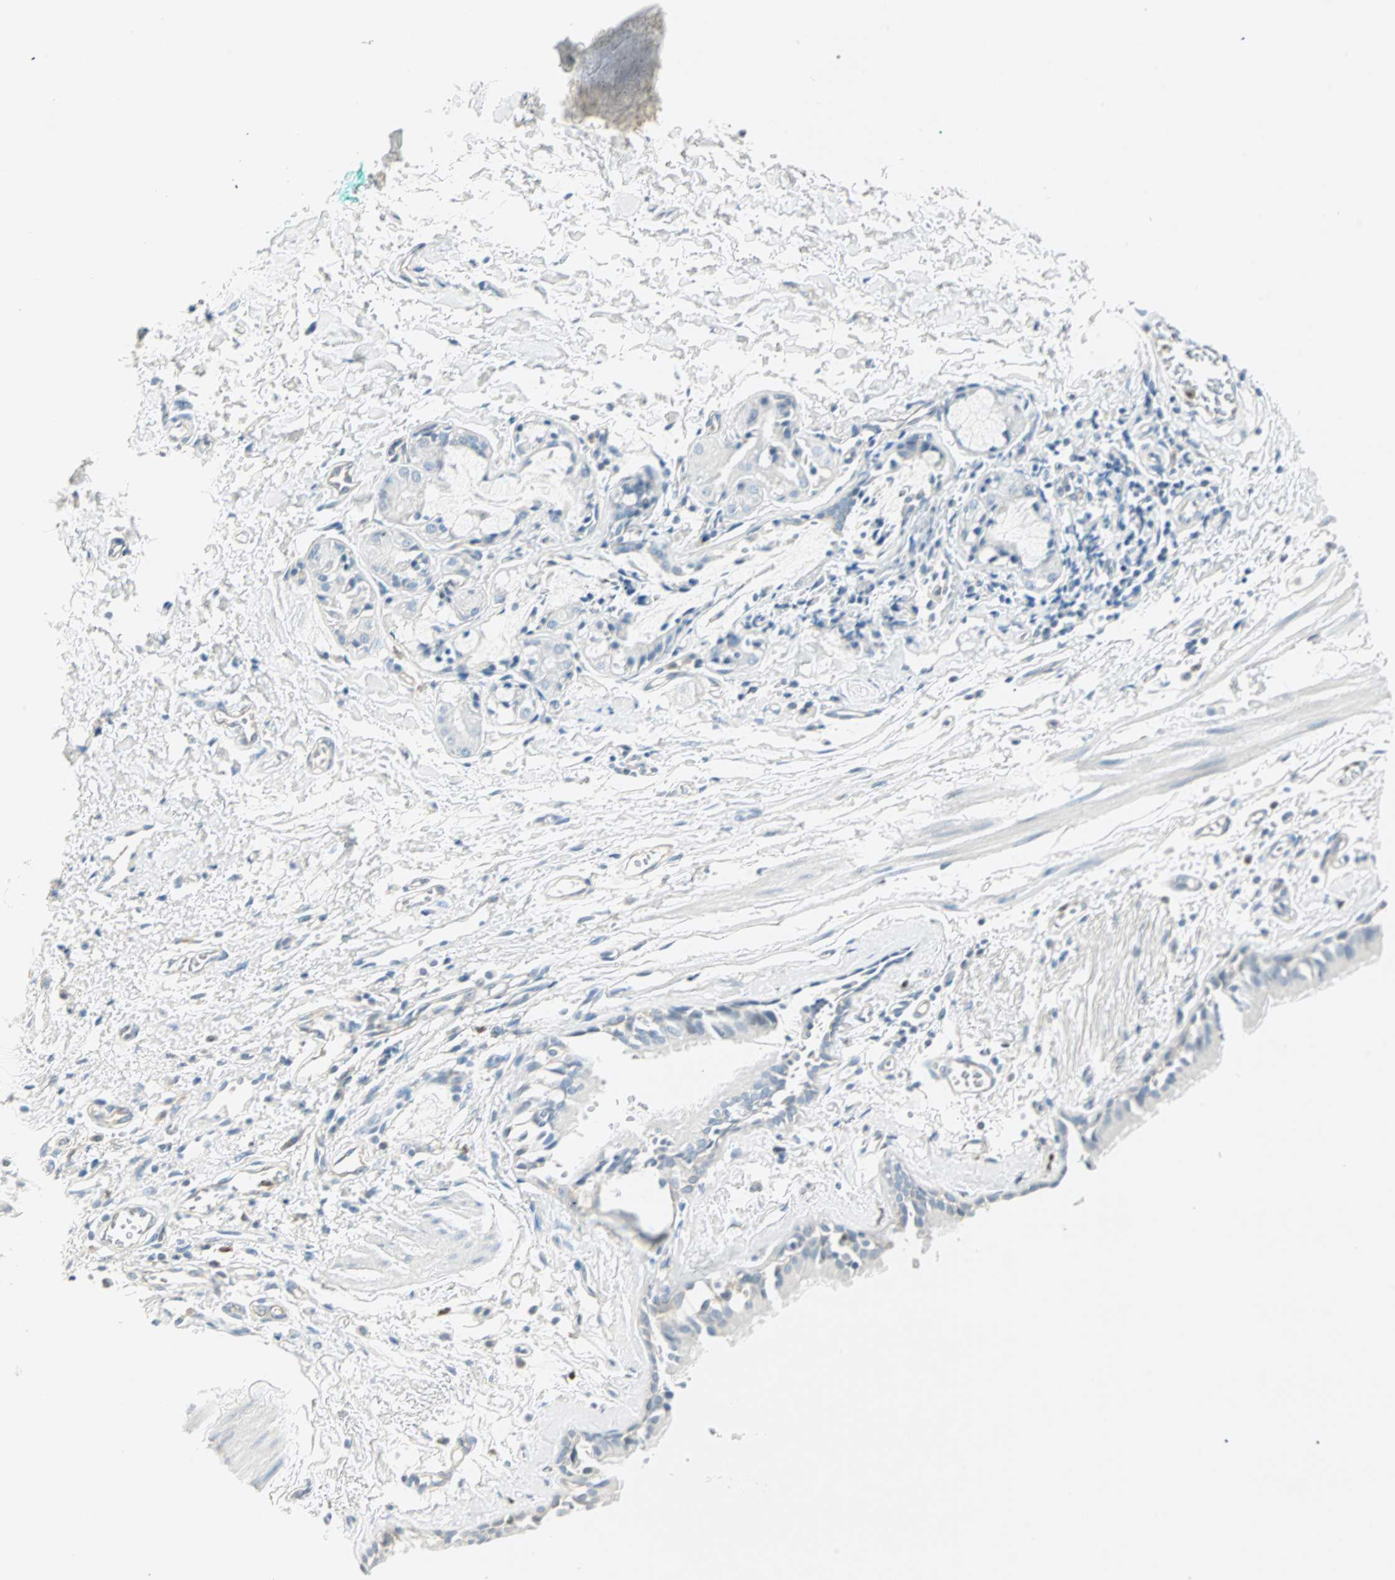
{"staining": {"intensity": "weak", "quantity": "<25%", "location": "cytoplasmic/membranous"}, "tissue": "bronchus", "cell_type": "Respiratory epithelial cells", "image_type": "normal", "snomed": [{"axis": "morphology", "description": "Normal tissue, NOS"}, {"axis": "topography", "description": "Bronchus"}, {"axis": "topography", "description": "Lung"}], "caption": "Immunohistochemistry (IHC) of benign bronchus reveals no positivity in respiratory epithelial cells.", "gene": "MLLT10", "patient": {"sex": "female", "age": 56}}